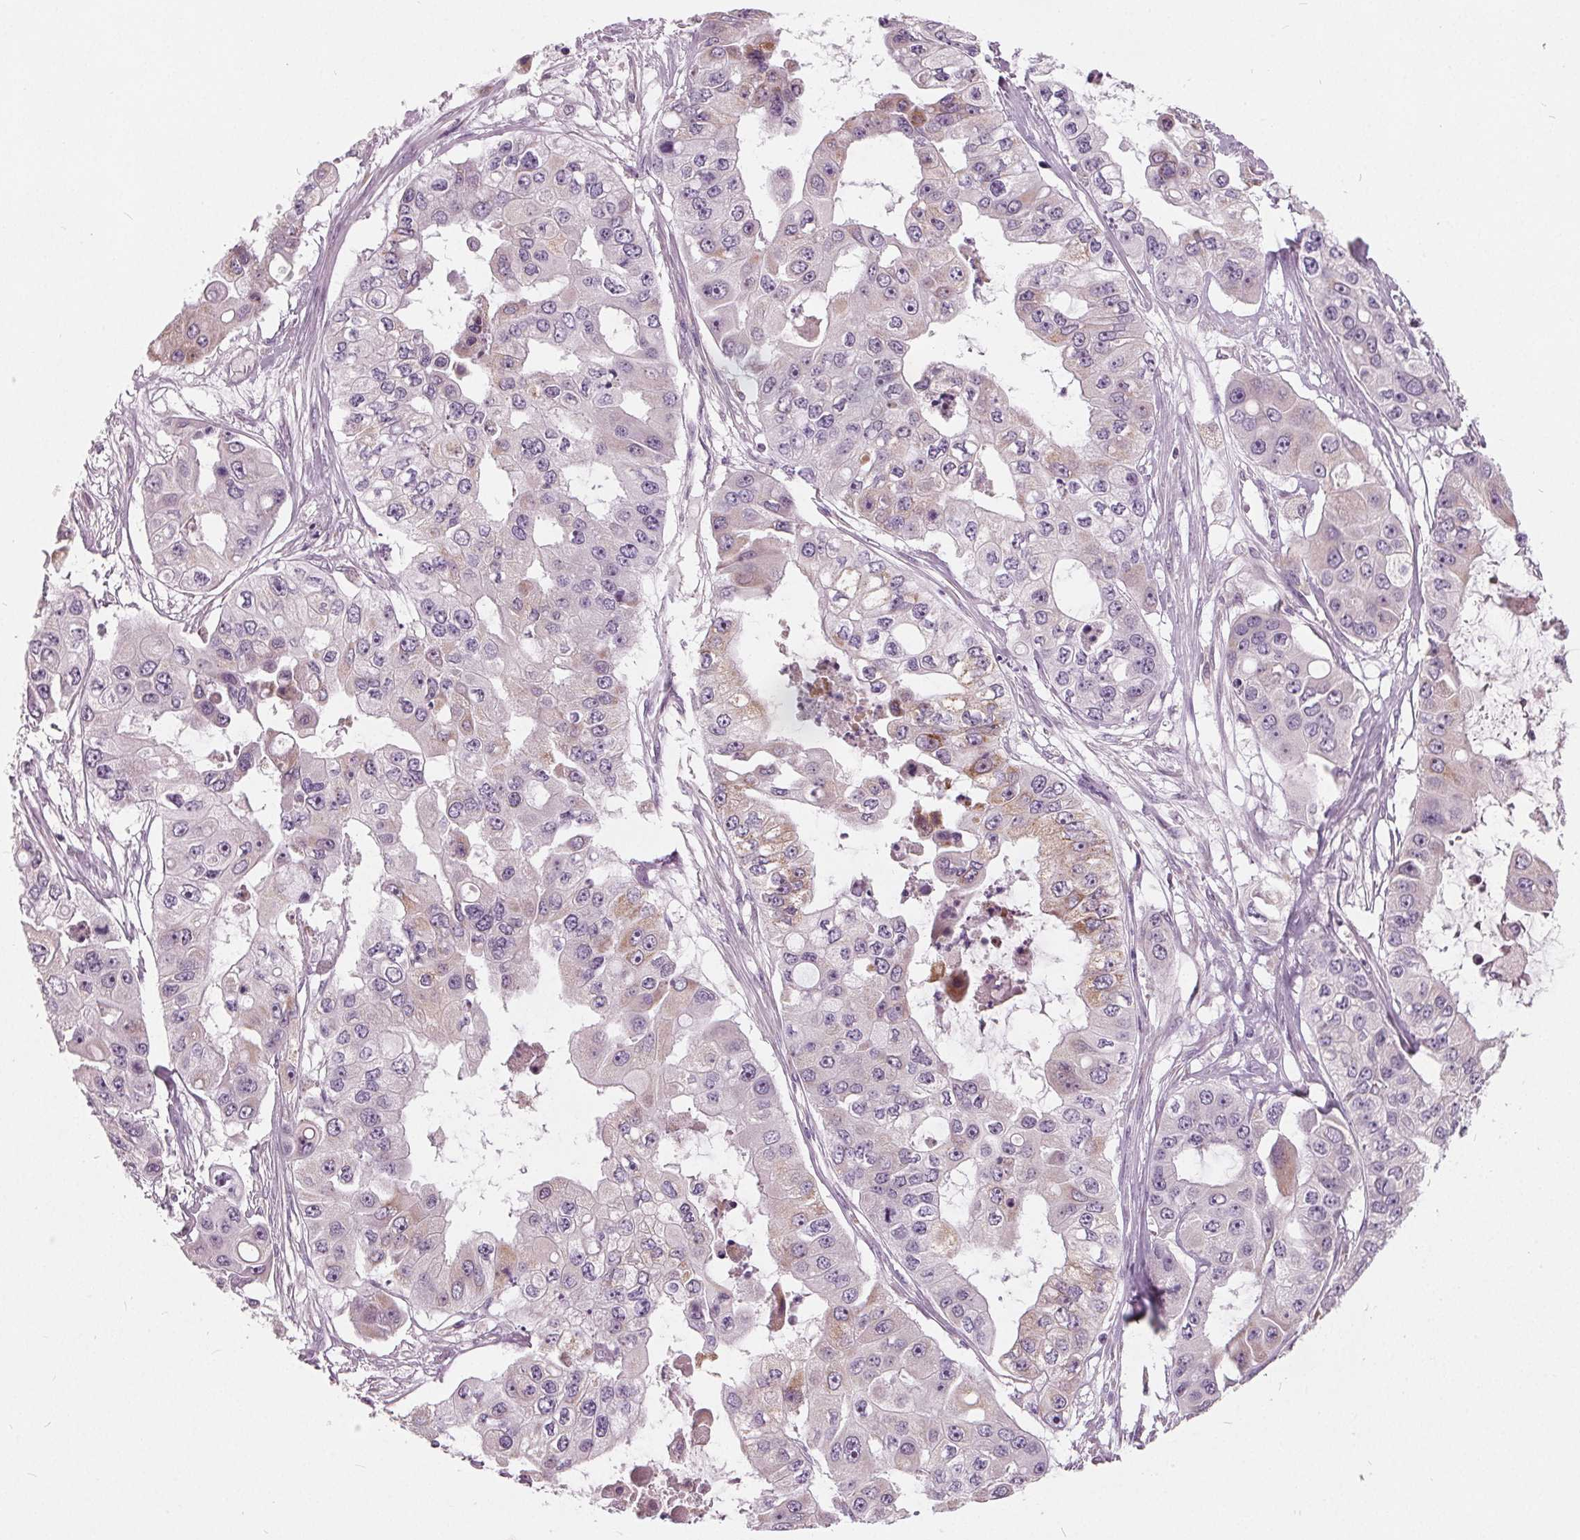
{"staining": {"intensity": "weak", "quantity": "<25%", "location": "cytoplasmic/membranous"}, "tissue": "ovarian cancer", "cell_type": "Tumor cells", "image_type": "cancer", "snomed": [{"axis": "morphology", "description": "Cystadenocarcinoma, serous, NOS"}, {"axis": "topography", "description": "Ovary"}], "caption": "Tumor cells show no significant protein positivity in serous cystadenocarcinoma (ovarian).", "gene": "ECI2", "patient": {"sex": "female", "age": 56}}